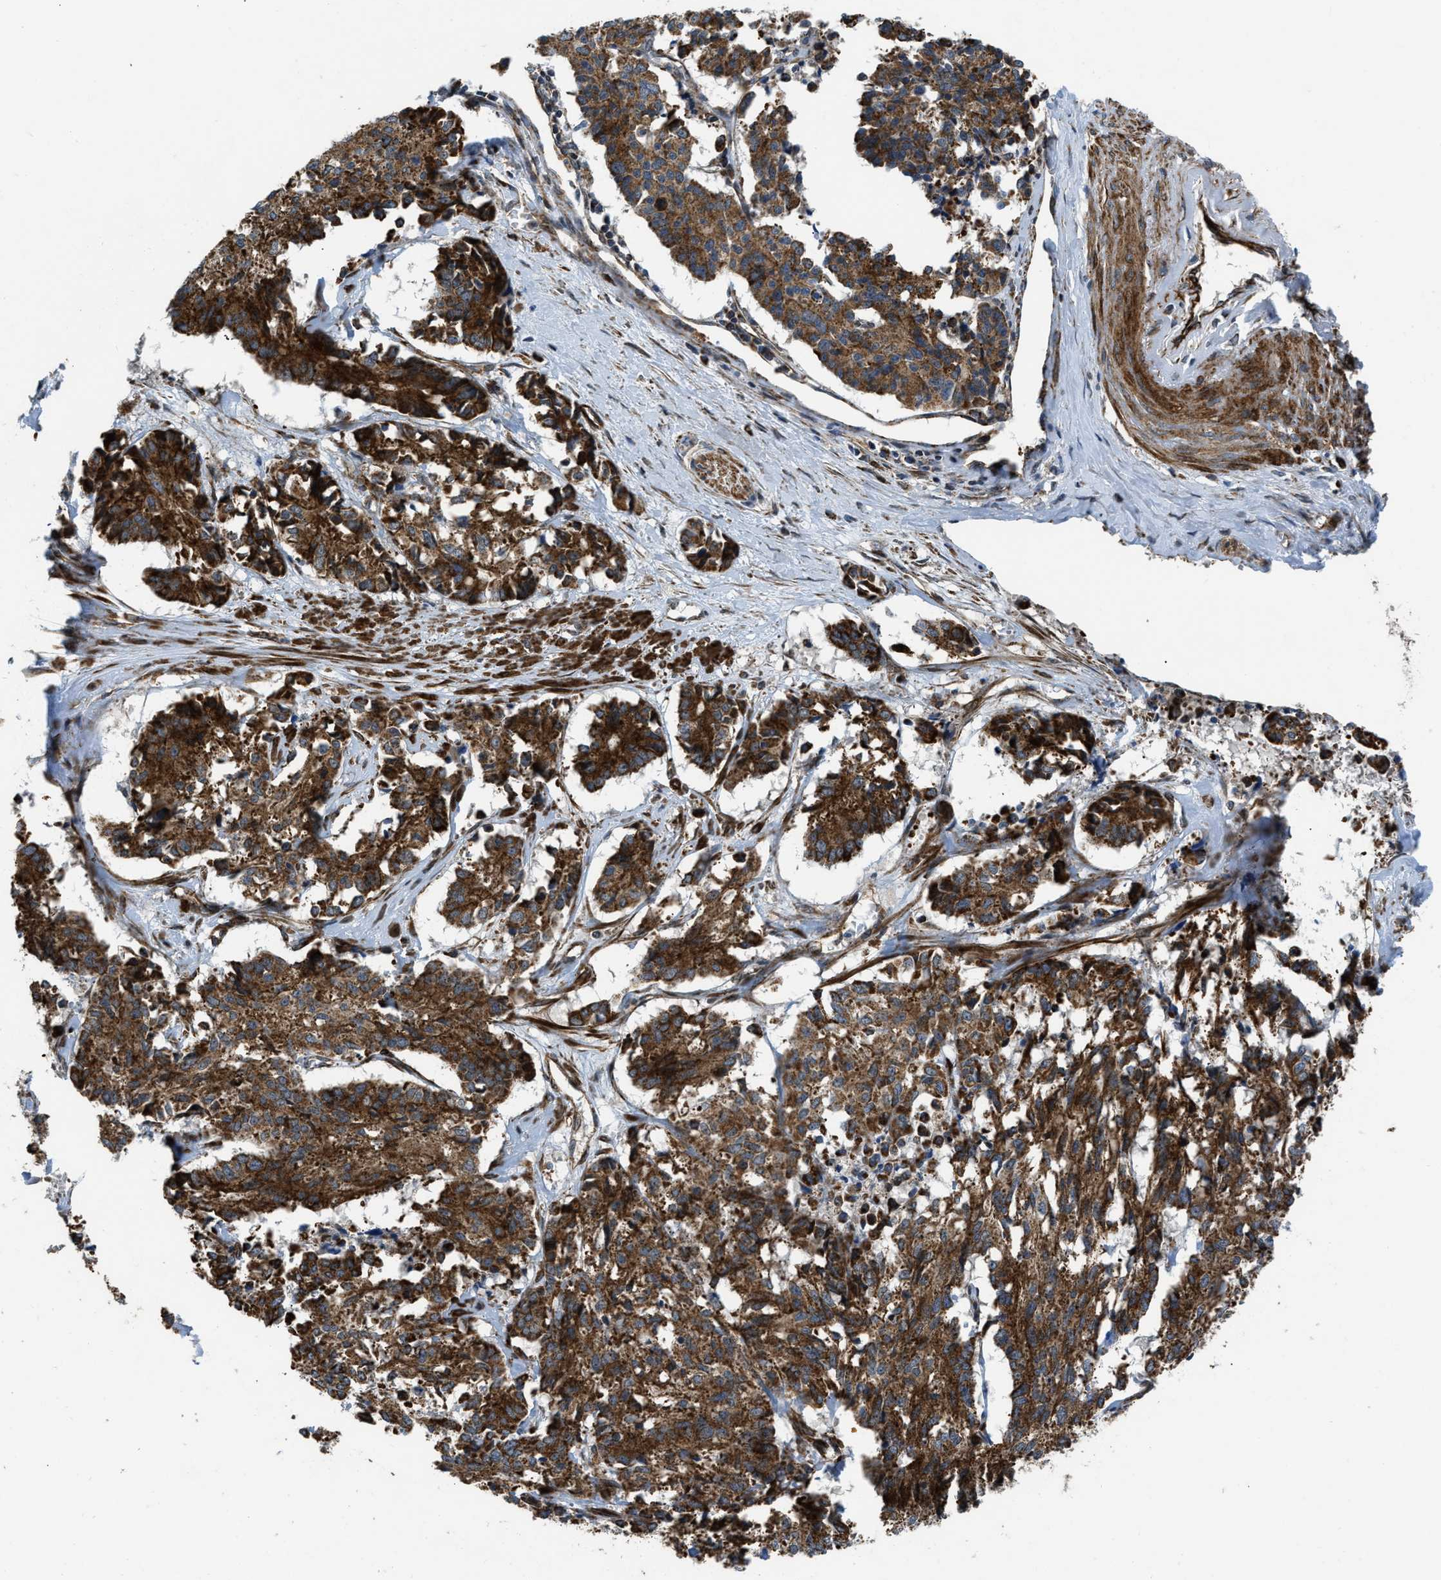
{"staining": {"intensity": "strong", "quantity": ">75%", "location": "cytoplasmic/membranous"}, "tissue": "cervical cancer", "cell_type": "Tumor cells", "image_type": "cancer", "snomed": [{"axis": "morphology", "description": "Squamous cell carcinoma, NOS"}, {"axis": "topography", "description": "Cervix"}], "caption": "Immunohistochemistry (DAB (3,3'-diaminobenzidine)) staining of squamous cell carcinoma (cervical) demonstrates strong cytoplasmic/membranous protein staining in about >75% of tumor cells.", "gene": "GSDME", "patient": {"sex": "female", "age": 35}}